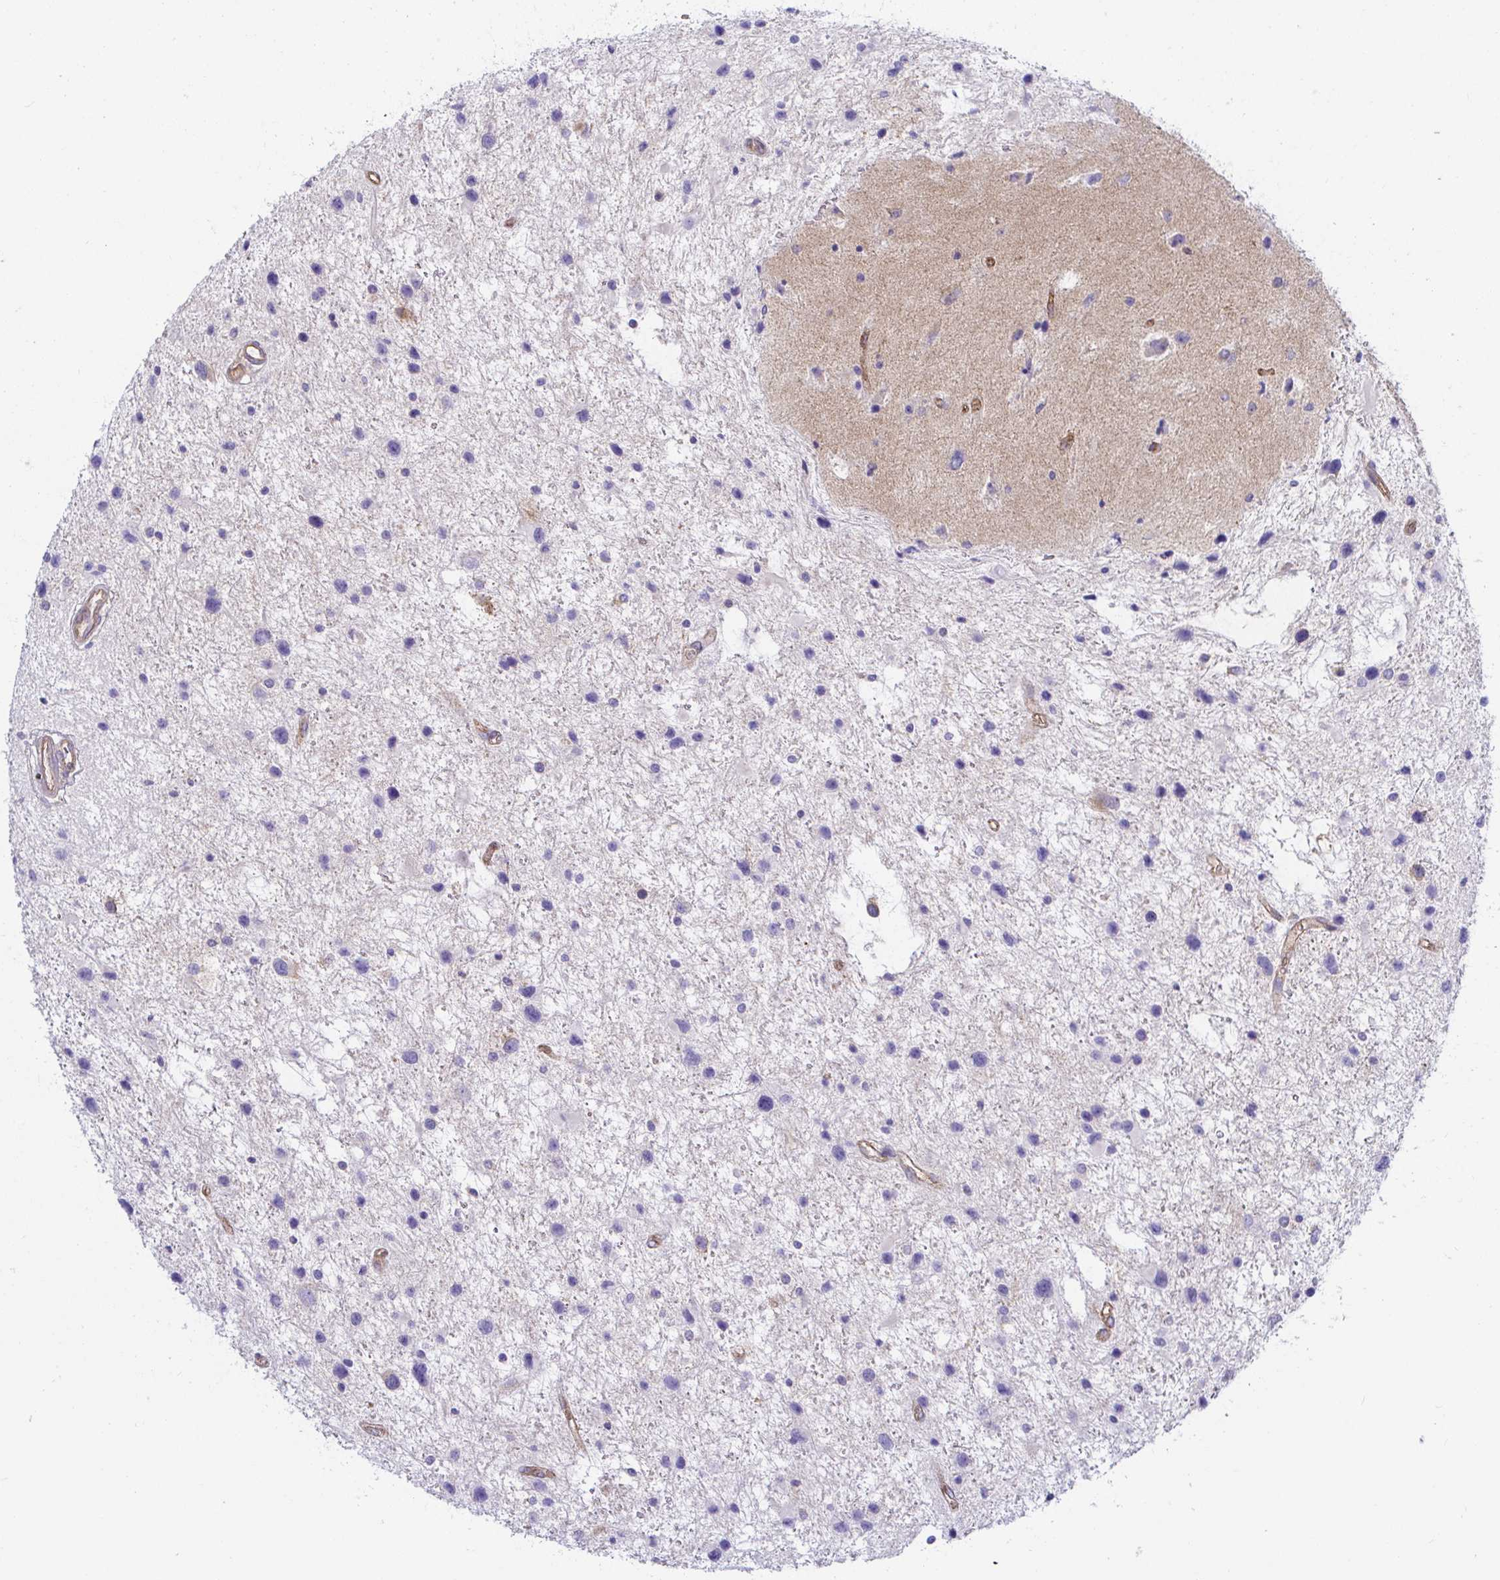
{"staining": {"intensity": "moderate", "quantity": "<25%", "location": "cytoplasmic/membranous"}, "tissue": "glioma", "cell_type": "Tumor cells", "image_type": "cancer", "snomed": [{"axis": "morphology", "description": "Glioma, malignant, Low grade"}, {"axis": "topography", "description": "Brain"}], "caption": "A brown stain labels moderate cytoplasmic/membranous staining of a protein in malignant low-grade glioma tumor cells. (DAB = brown stain, brightfield microscopy at high magnification).", "gene": "ARL4D", "patient": {"sex": "female", "age": 32}}